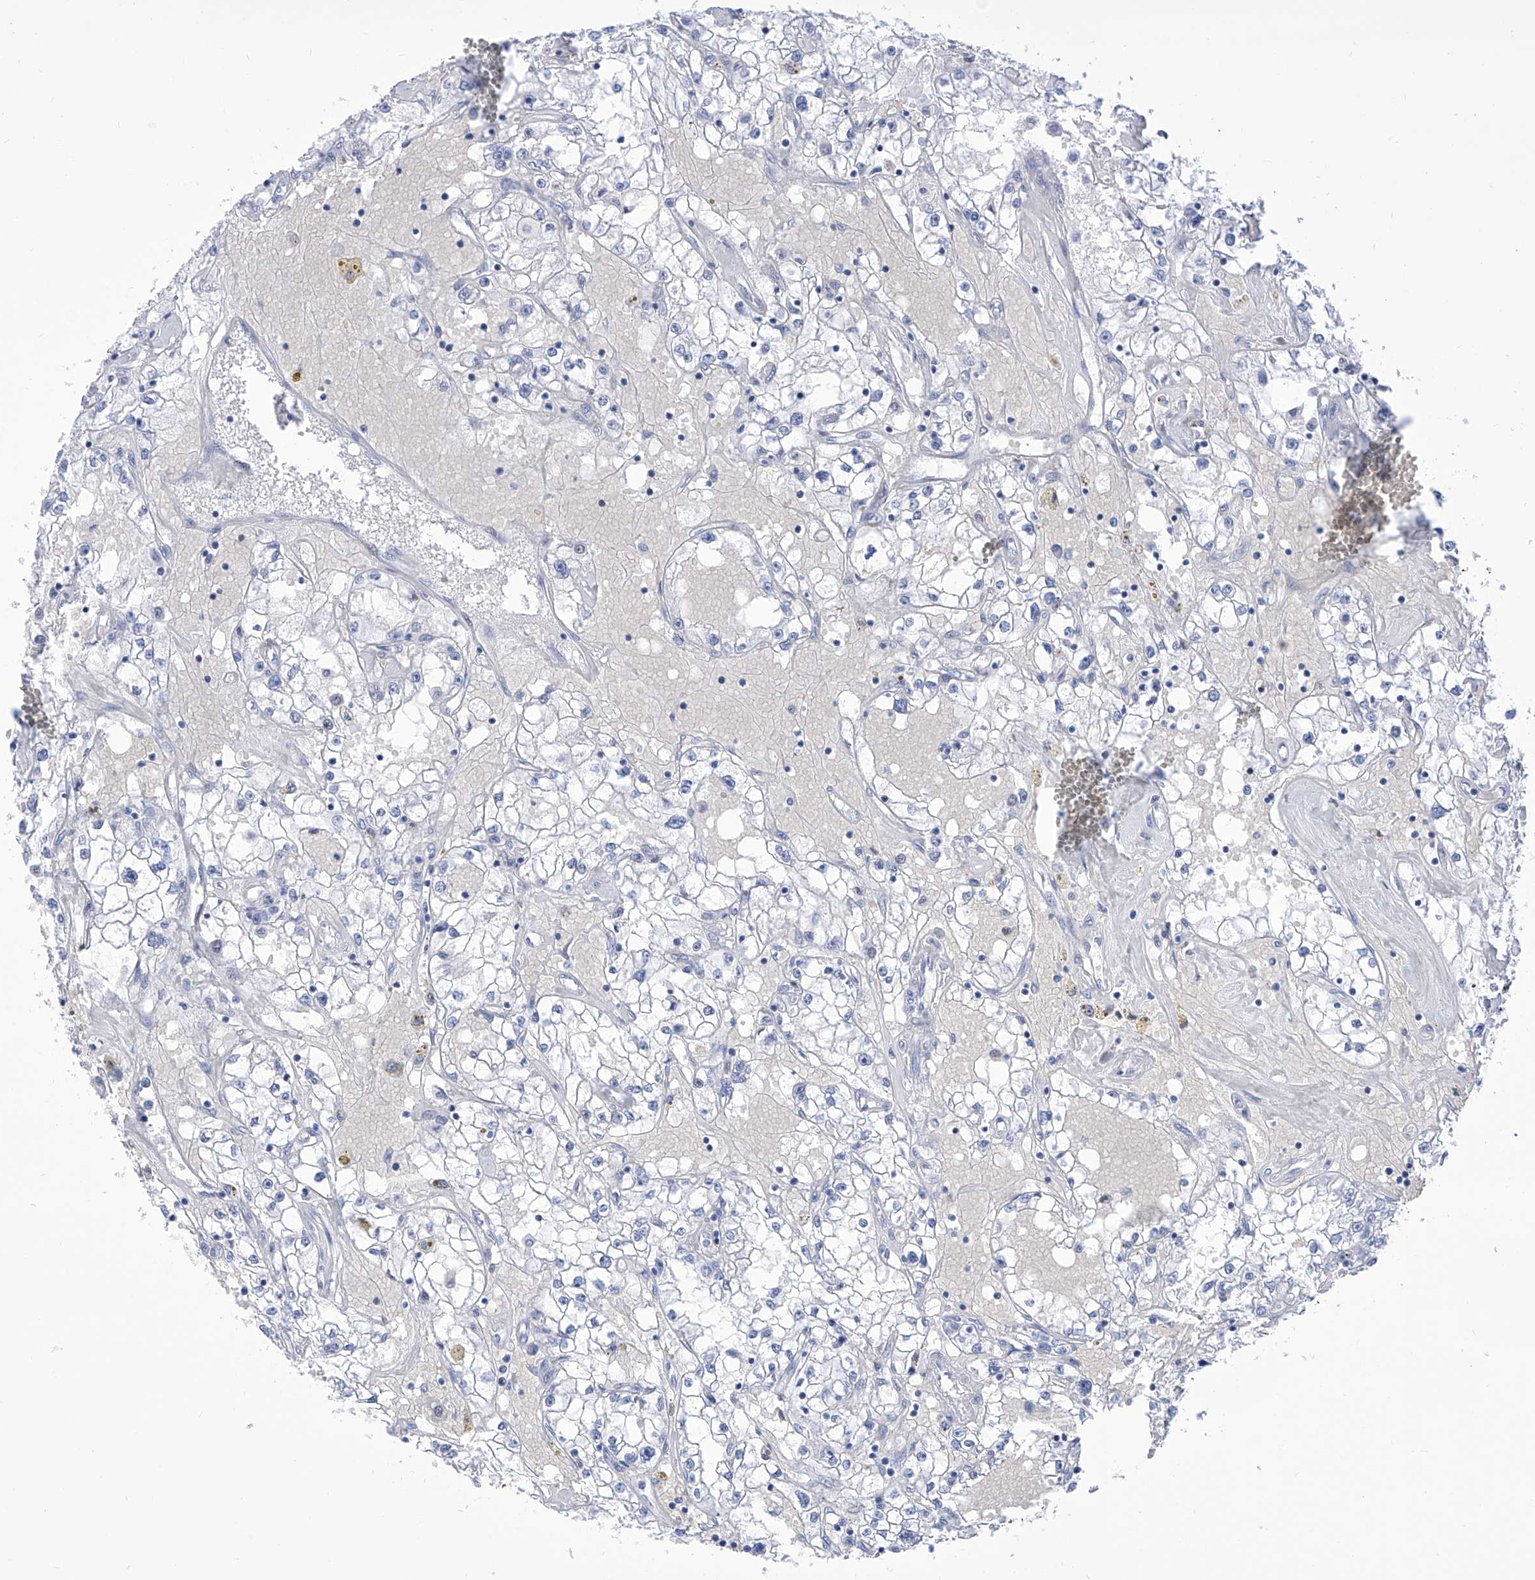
{"staining": {"intensity": "negative", "quantity": "none", "location": "none"}, "tissue": "renal cancer", "cell_type": "Tumor cells", "image_type": "cancer", "snomed": [{"axis": "morphology", "description": "Adenocarcinoma, NOS"}, {"axis": "topography", "description": "Kidney"}], "caption": "A photomicrograph of adenocarcinoma (renal) stained for a protein demonstrates no brown staining in tumor cells.", "gene": "SART1", "patient": {"sex": "male", "age": 56}}